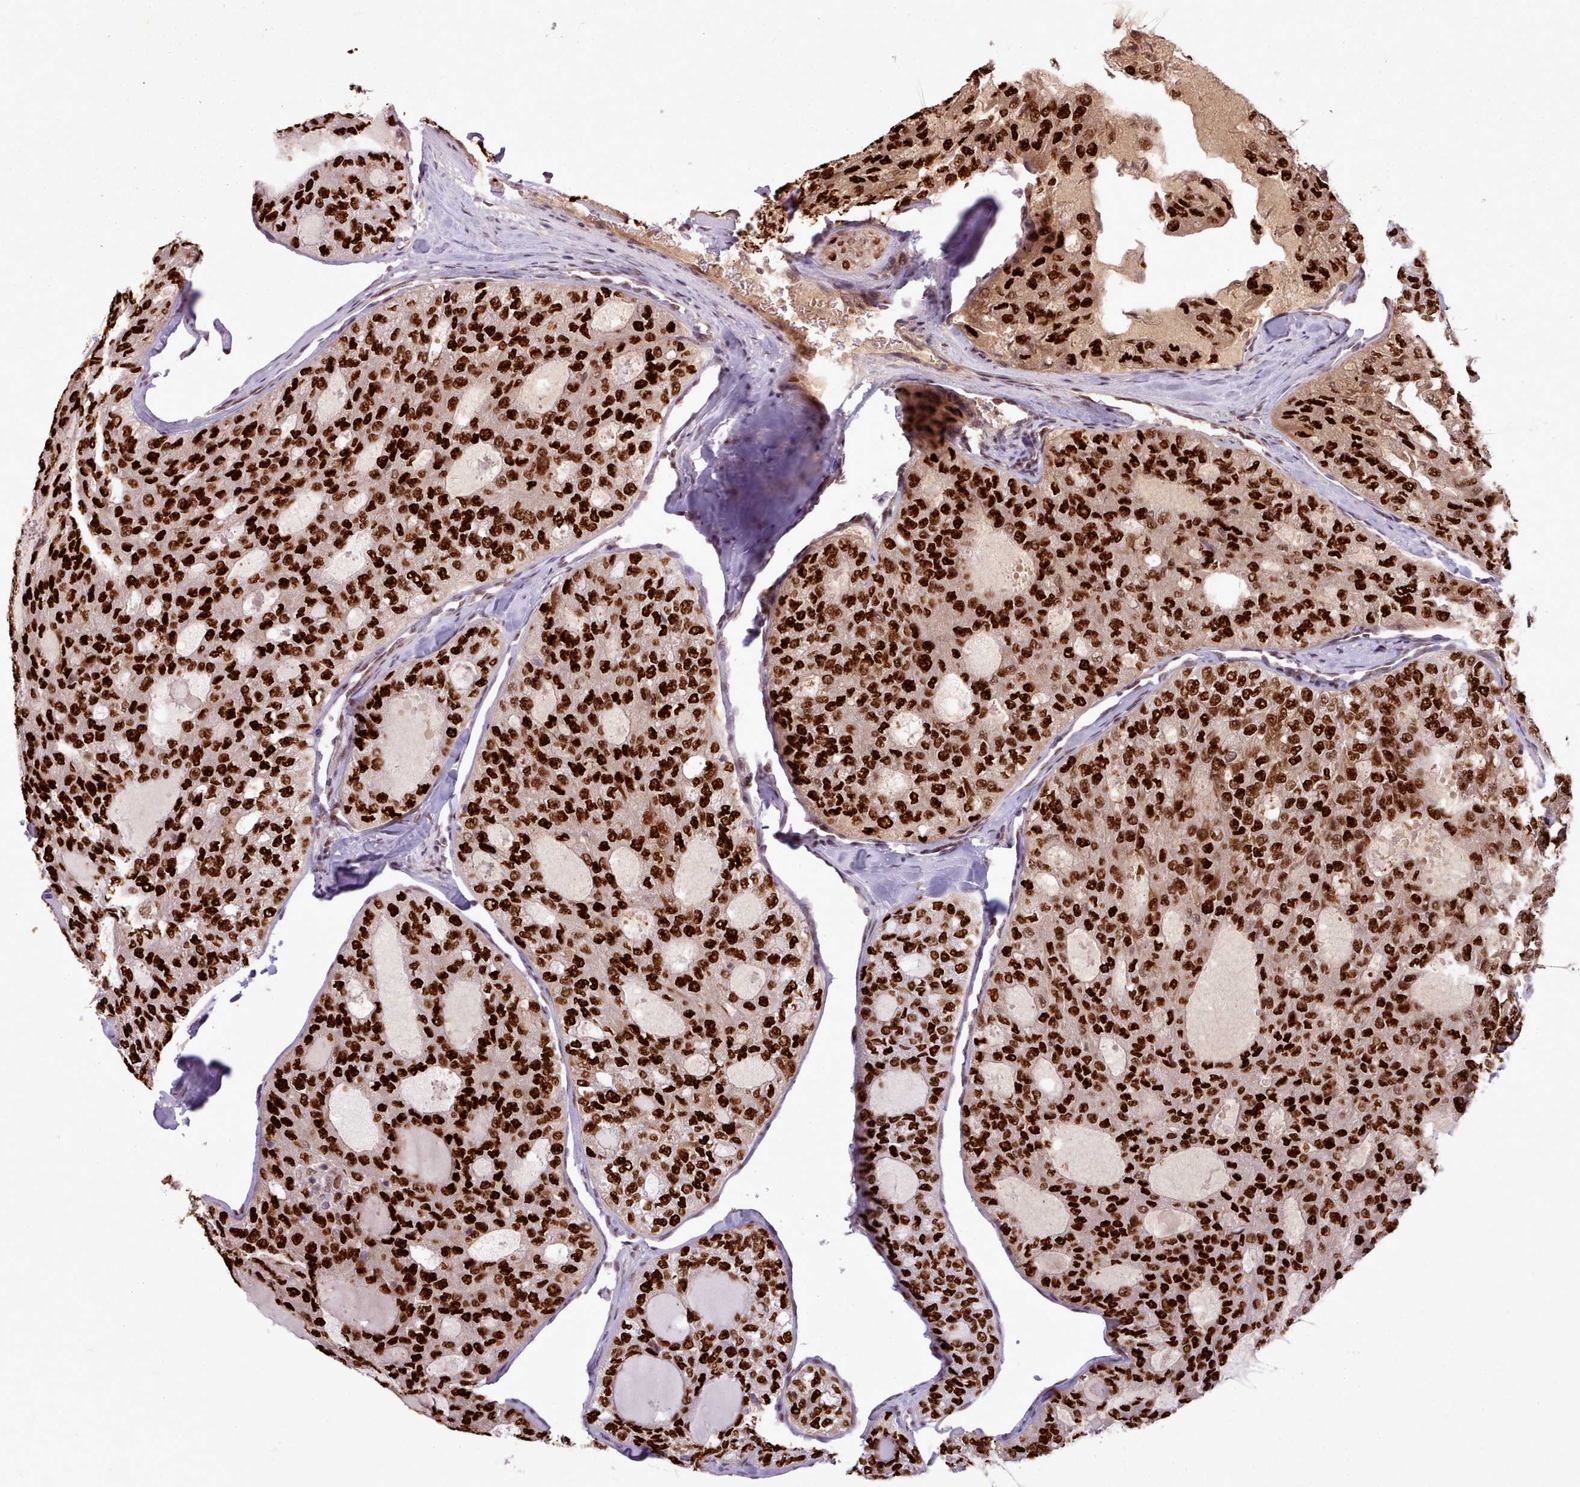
{"staining": {"intensity": "strong", "quantity": ">75%", "location": "nuclear"}, "tissue": "thyroid cancer", "cell_type": "Tumor cells", "image_type": "cancer", "snomed": [{"axis": "morphology", "description": "Follicular adenoma carcinoma, NOS"}, {"axis": "topography", "description": "Thyroid gland"}], "caption": "Follicular adenoma carcinoma (thyroid) stained with DAB immunohistochemistry (IHC) displays high levels of strong nuclear expression in approximately >75% of tumor cells.", "gene": "SRSF4", "patient": {"sex": "male", "age": 75}}